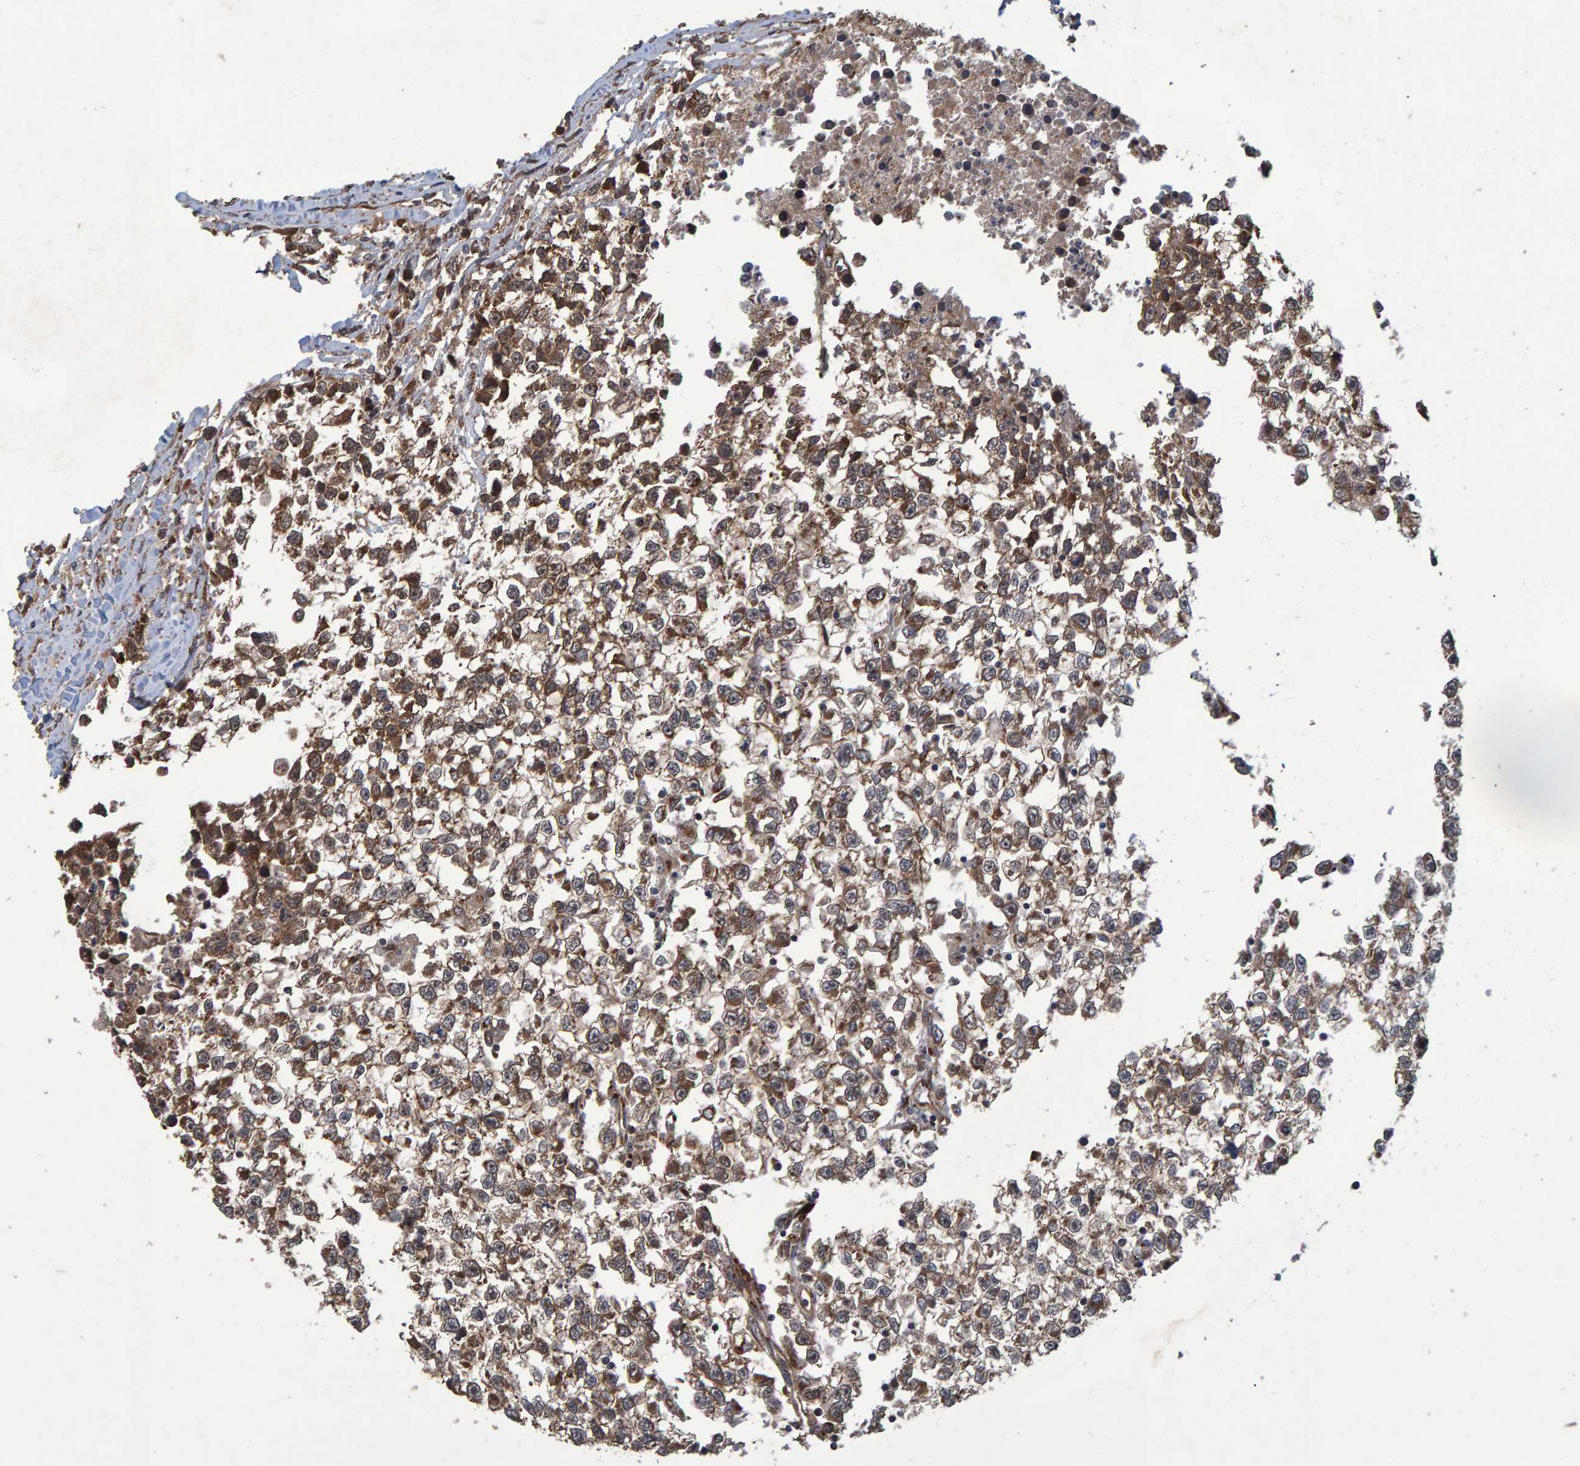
{"staining": {"intensity": "strong", "quantity": ">75%", "location": "cytoplasmic/membranous,nuclear"}, "tissue": "testis cancer", "cell_type": "Tumor cells", "image_type": "cancer", "snomed": [{"axis": "morphology", "description": "Seminoma, NOS"}, {"axis": "morphology", "description": "Carcinoma, Embryonal, NOS"}, {"axis": "topography", "description": "Testis"}], "caption": "Testis cancer stained for a protein (brown) reveals strong cytoplasmic/membranous and nuclear positive positivity in about >75% of tumor cells.", "gene": "TRIM68", "patient": {"sex": "male", "age": 51}}